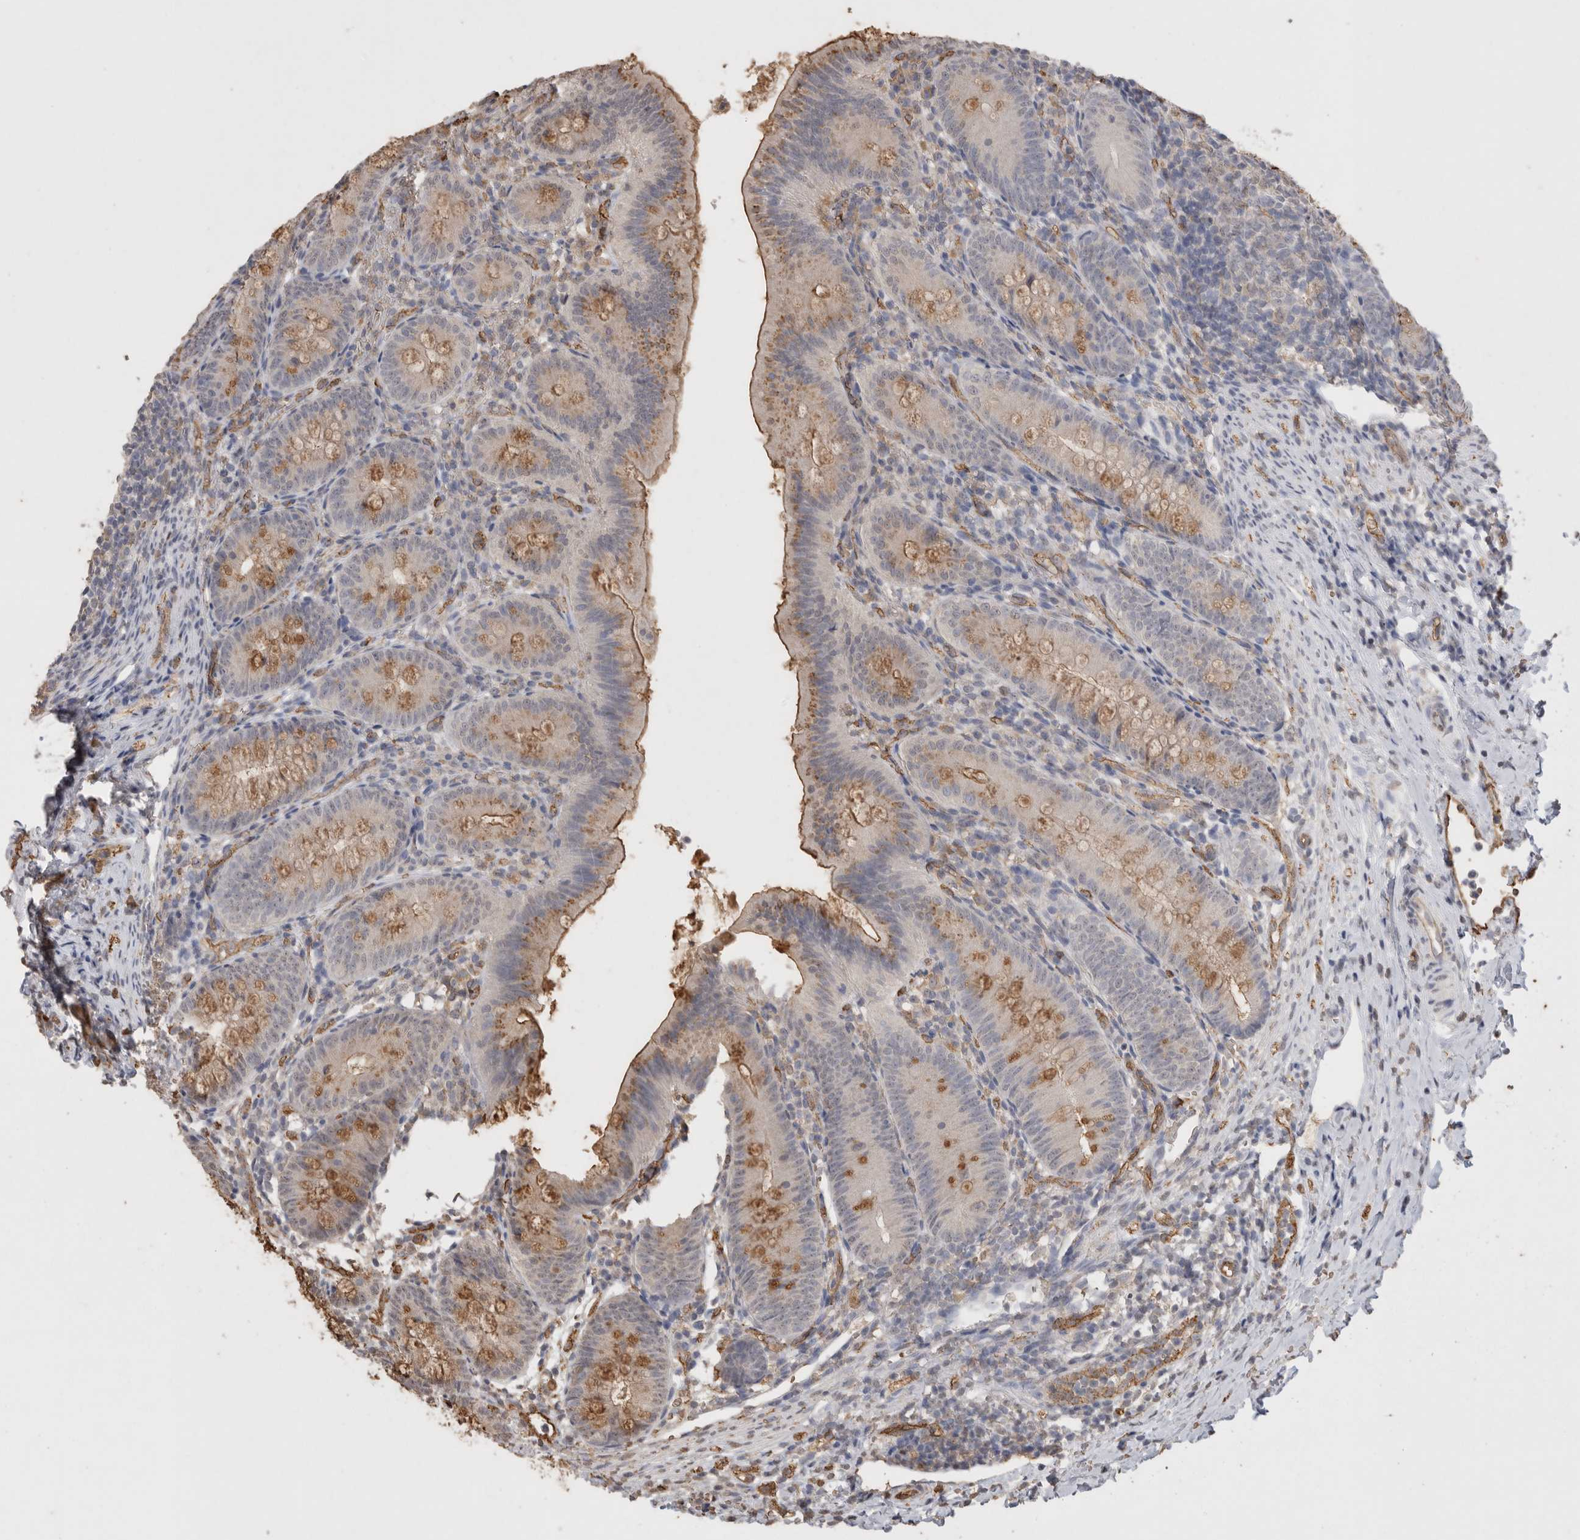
{"staining": {"intensity": "moderate", "quantity": "25%-75%", "location": "cytoplasmic/membranous"}, "tissue": "appendix", "cell_type": "Glandular cells", "image_type": "normal", "snomed": [{"axis": "morphology", "description": "Normal tissue, NOS"}, {"axis": "topography", "description": "Appendix"}], "caption": "Normal appendix was stained to show a protein in brown. There is medium levels of moderate cytoplasmic/membranous staining in approximately 25%-75% of glandular cells. (DAB = brown stain, brightfield microscopy at high magnification).", "gene": "IL27", "patient": {"sex": "male", "age": 1}}